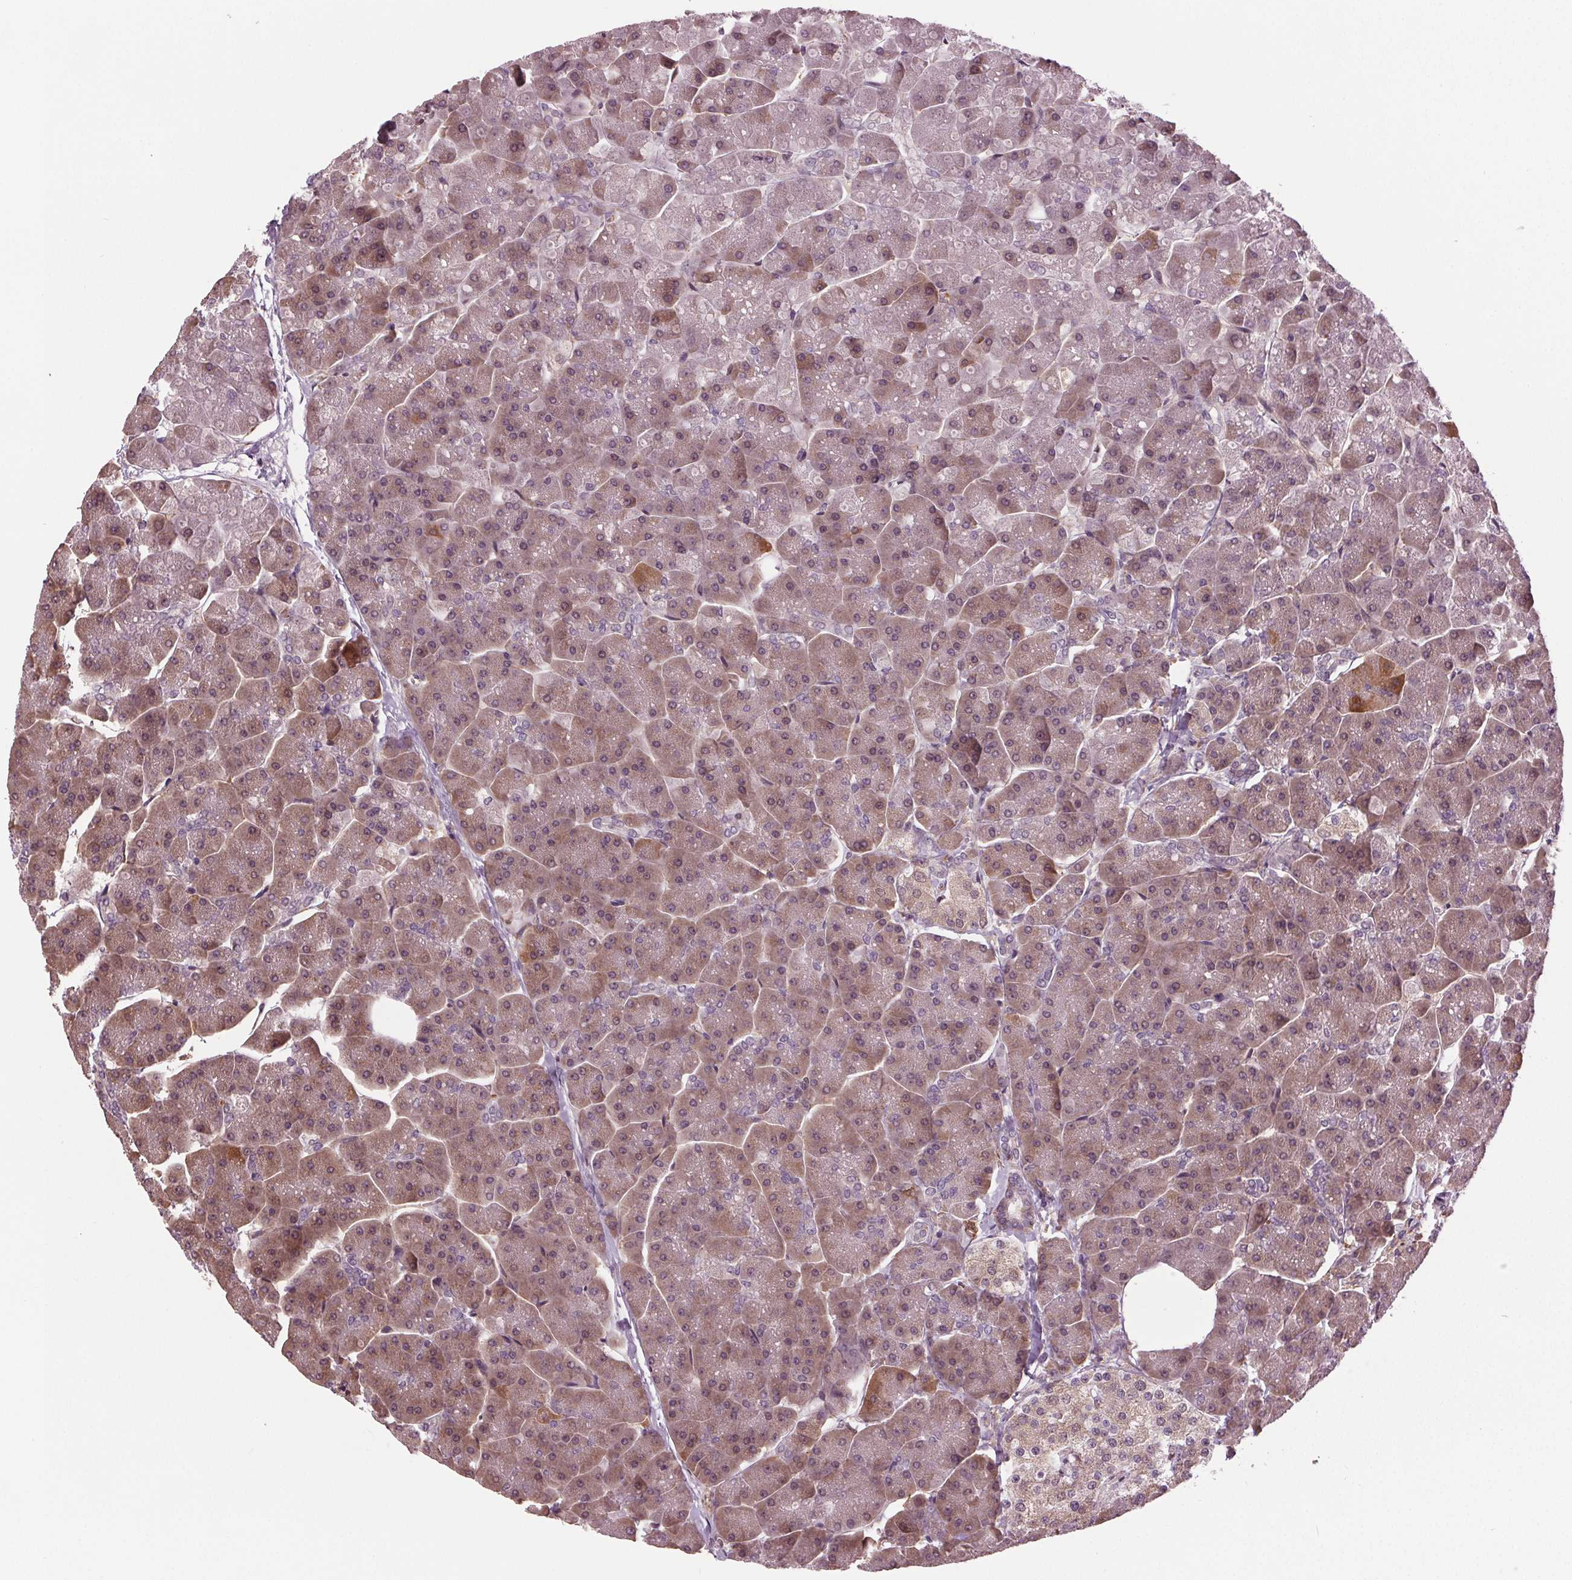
{"staining": {"intensity": "weak", "quantity": "25%-75%", "location": "cytoplasmic/membranous"}, "tissue": "pancreas", "cell_type": "Exocrine glandular cells", "image_type": "normal", "snomed": [{"axis": "morphology", "description": "Normal tissue, NOS"}, {"axis": "topography", "description": "Pancreas"}, {"axis": "topography", "description": "Peripheral nerve tissue"}], "caption": "A brown stain shows weak cytoplasmic/membranous positivity of a protein in exocrine glandular cells of benign pancreas. (Stains: DAB (3,3'-diaminobenzidine) in brown, nuclei in blue, Microscopy: brightfield microscopy at high magnification).", "gene": "BSDC1", "patient": {"sex": "male", "age": 54}}